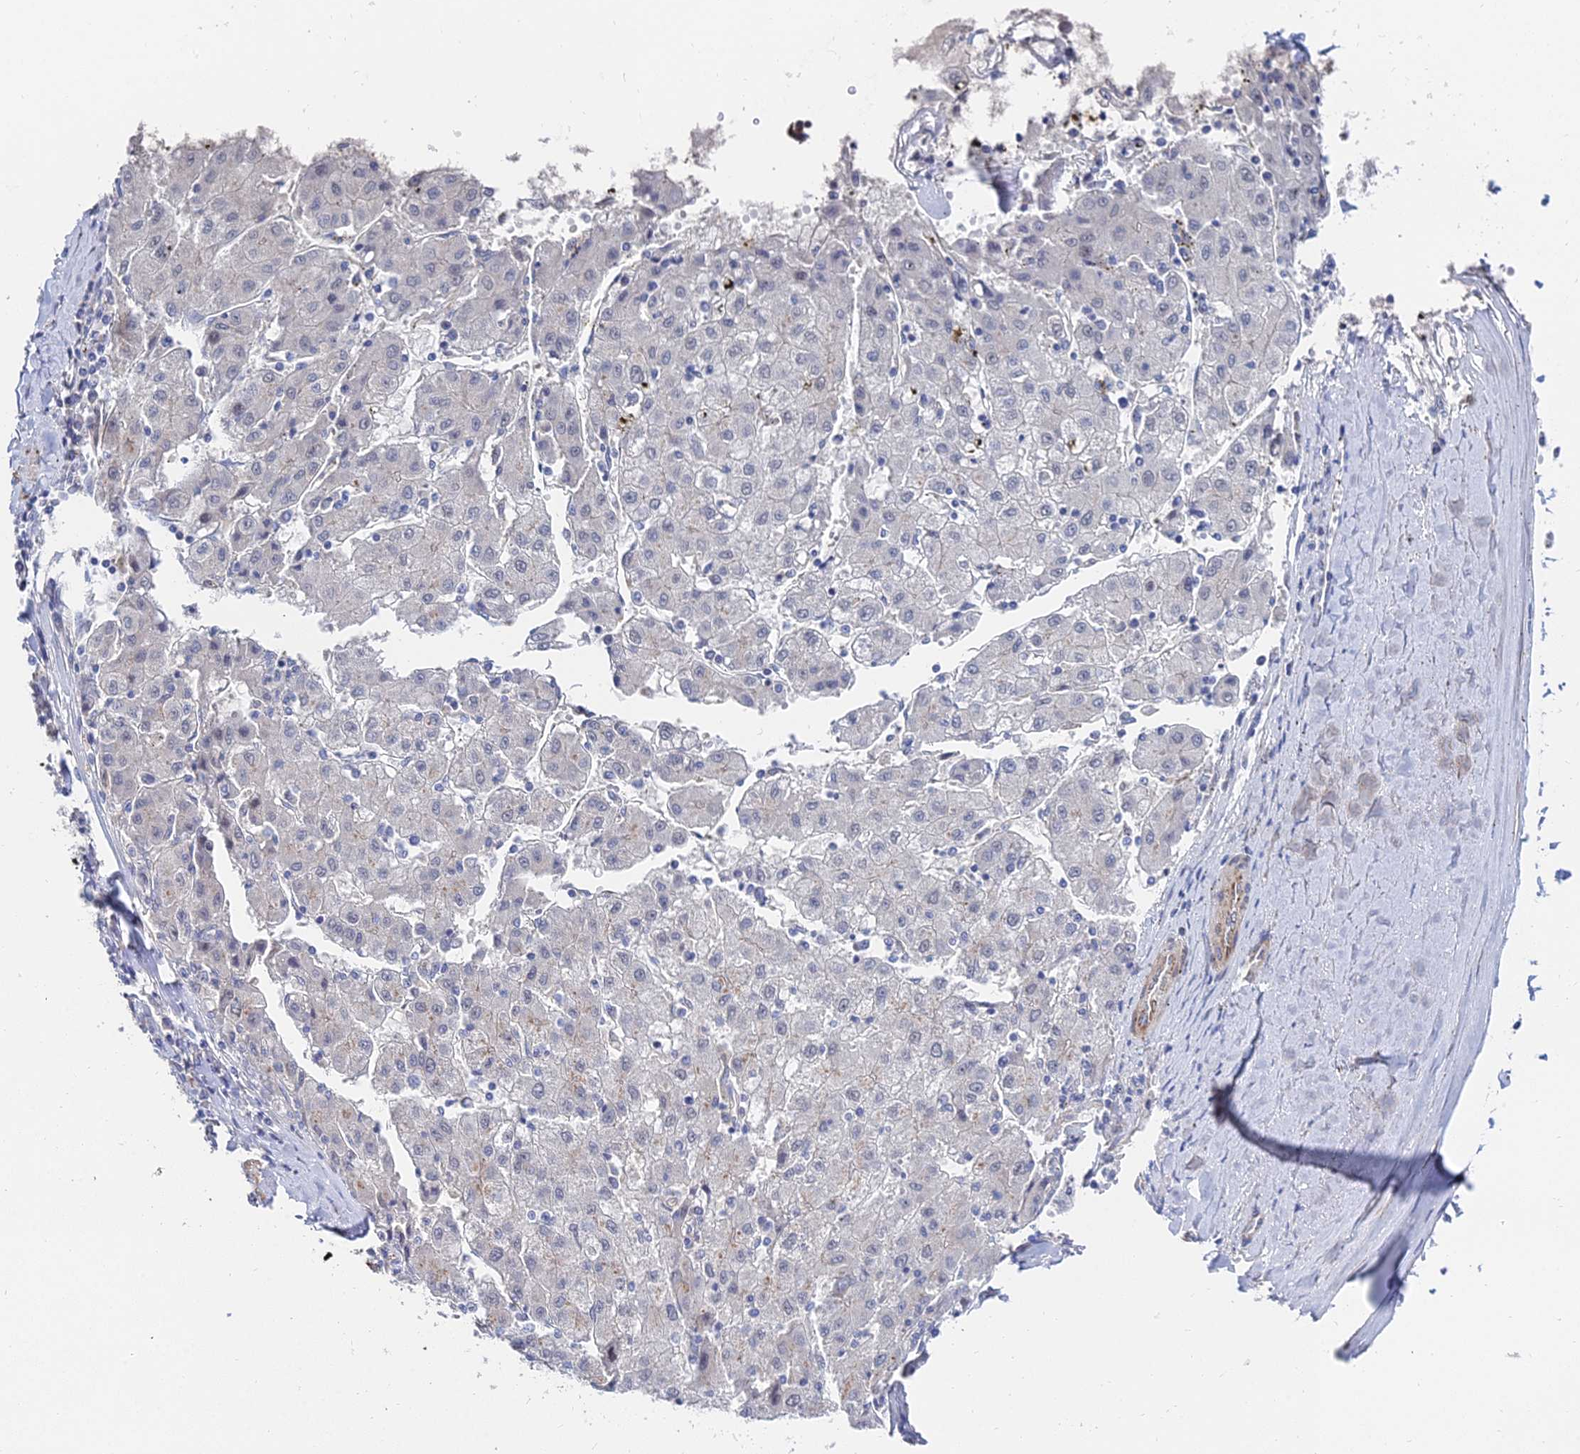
{"staining": {"intensity": "negative", "quantity": "none", "location": "none"}, "tissue": "liver cancer", "cell_type": "Tumor cells", "image_type": "cancer", "snomed": [{"axis": "morphology", "description": "Carcinoma, Hepatocellular, NOS"}, {"axis": "topography", "description": "Liver"}], "caption": "Immunohistochemical staining of human liver hepatocellular carcinoma reveals no significant staining in tumor cells.", "gene": "BORCS8", "patient": {"sex": "male", "age": 72}}